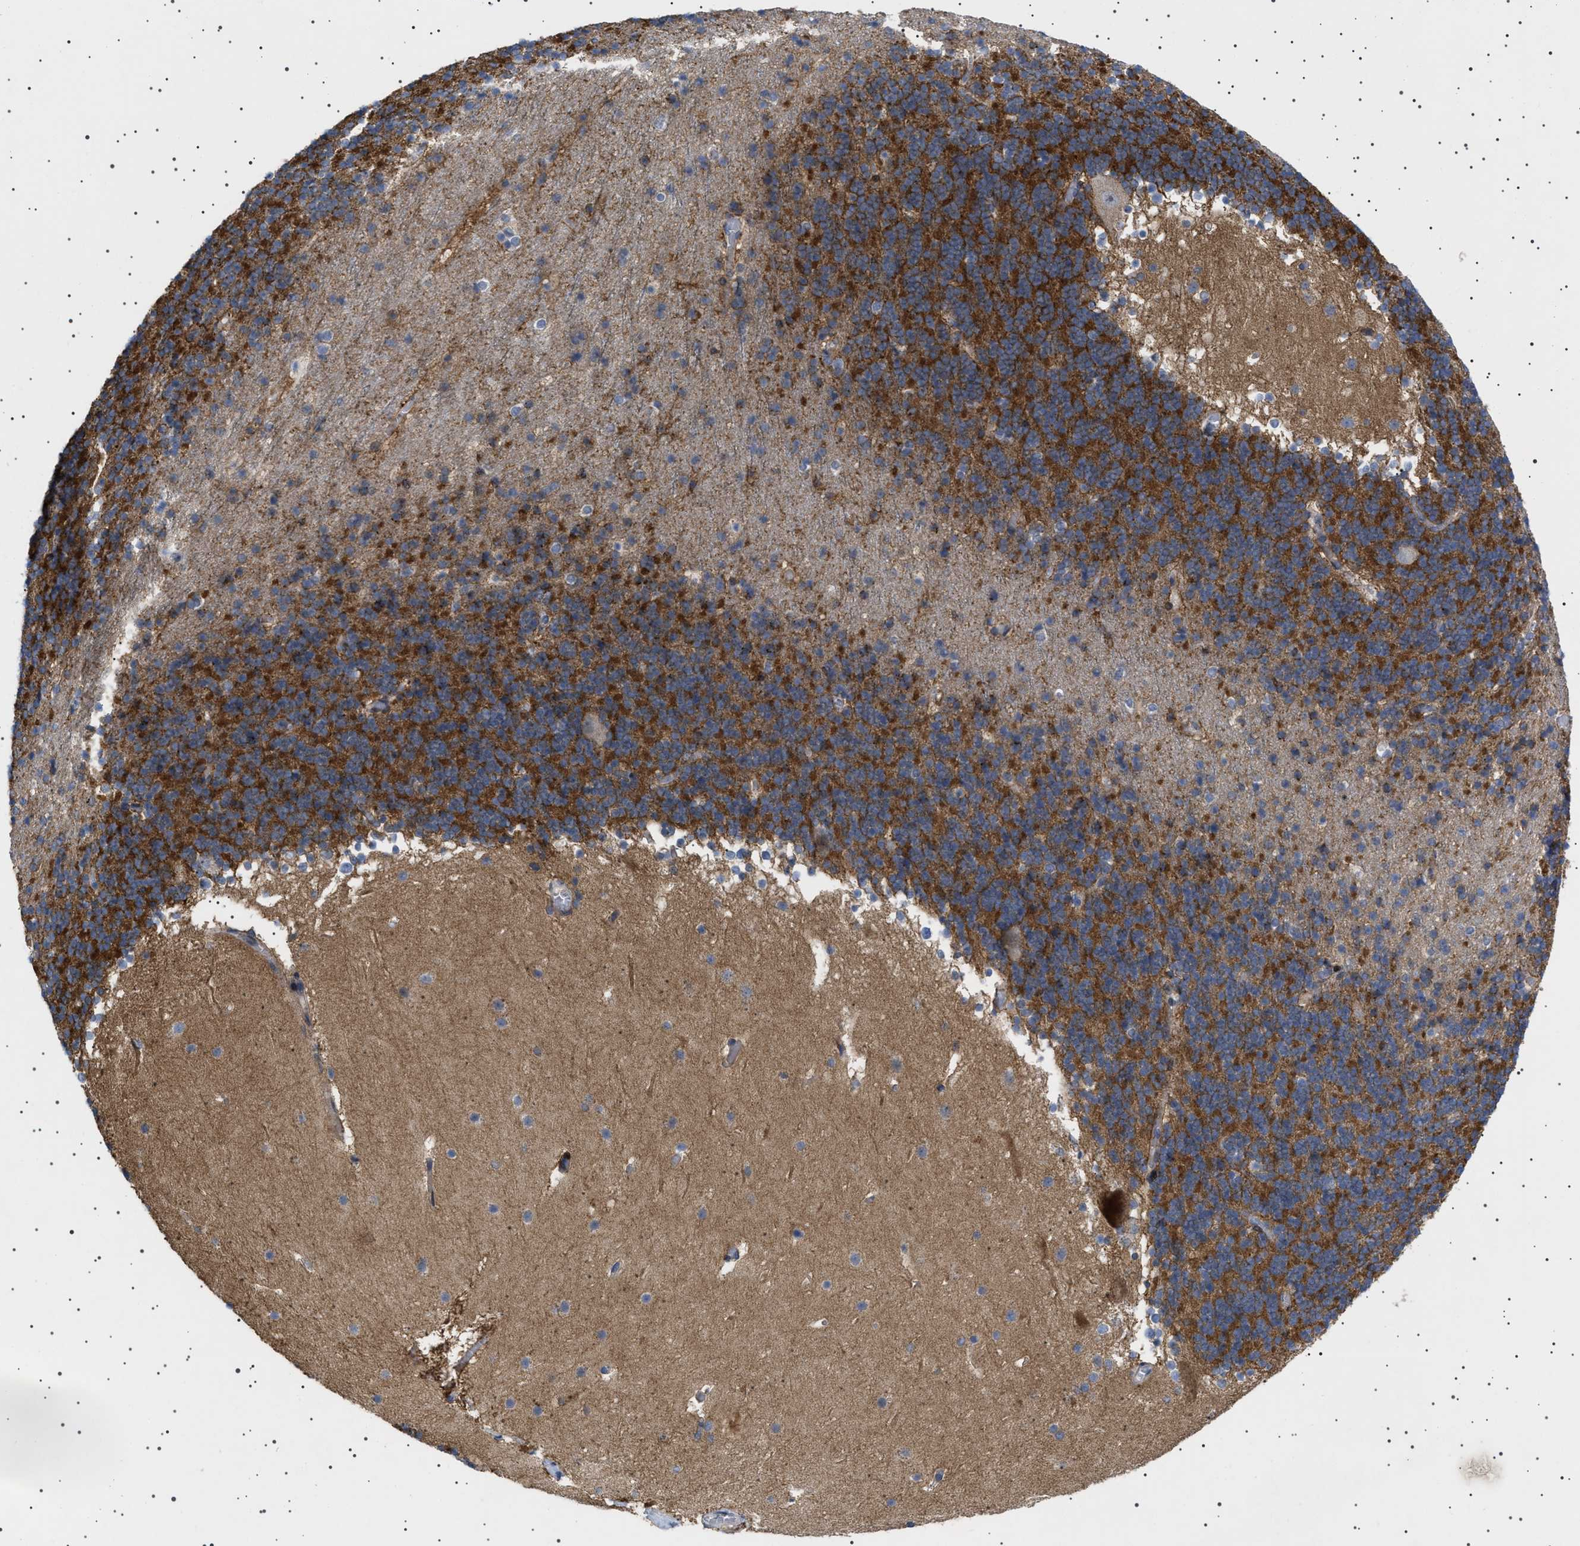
{"staining": {"intensity": "strong", "quantity": ">75%", "location": "cytoplasmic/membranous"}, "tissue": "cerebellum", "cell_type": "Cells in granular layer", "image_type": "normal", "snomed": [{"axis": "morphology", "description": "Normal tissue, NOS"}, {"axis": "topography", "description": "Cerebellum"}], "caption": "Protein staining by immunohistochemistry (IHC) displays strong cytoplasmic/membranous positivity in approximately >75% of cells in granular layer in unremarkable cerebellum. (DAB IHC, brown staining for protein, blue staining for nuclei).", "gene": "HTR1A", "patient": {"sex": "male", "age": 45}}